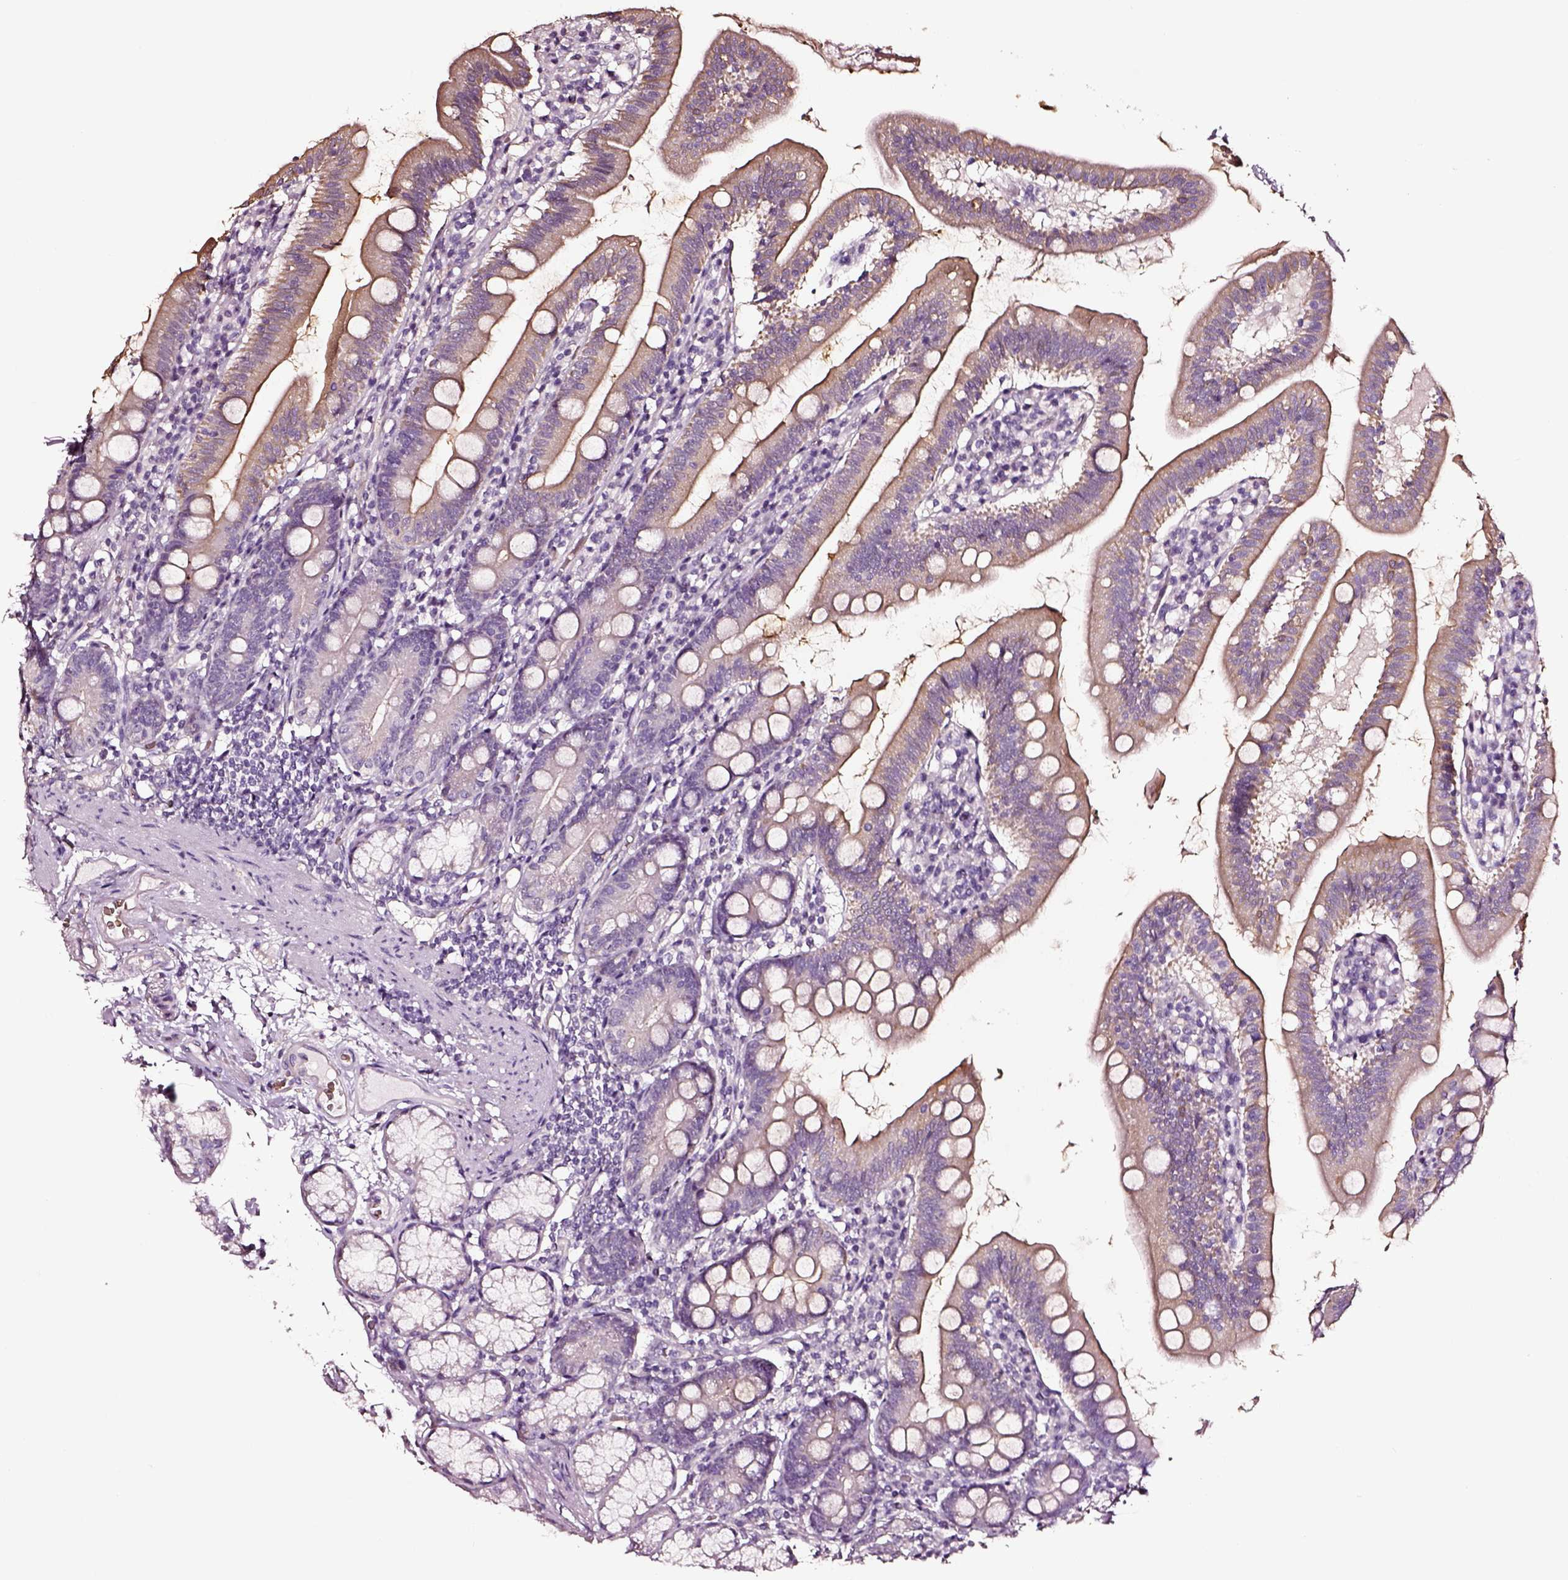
{"staining": {"intensity": "weak", "quantity": "25%-75%", "location": "cytoplasmic/membranous"}, "tissue": "duodenum", "cell_type": "Glandular cells", "image_type": "normal", "snomed": [{"axis": "morphology", "description": "Normal tissue, NOS"}, {"axis": "topography", "description": "Duodenum"}], "caption": "A low amount of weak cytoplasmic/membranous positivity is appreciated in approximately 25%-75% of glandular cells in normal duodenum.", "gene": "AADAT", "patient": {"sex": "female", "age": 67}}